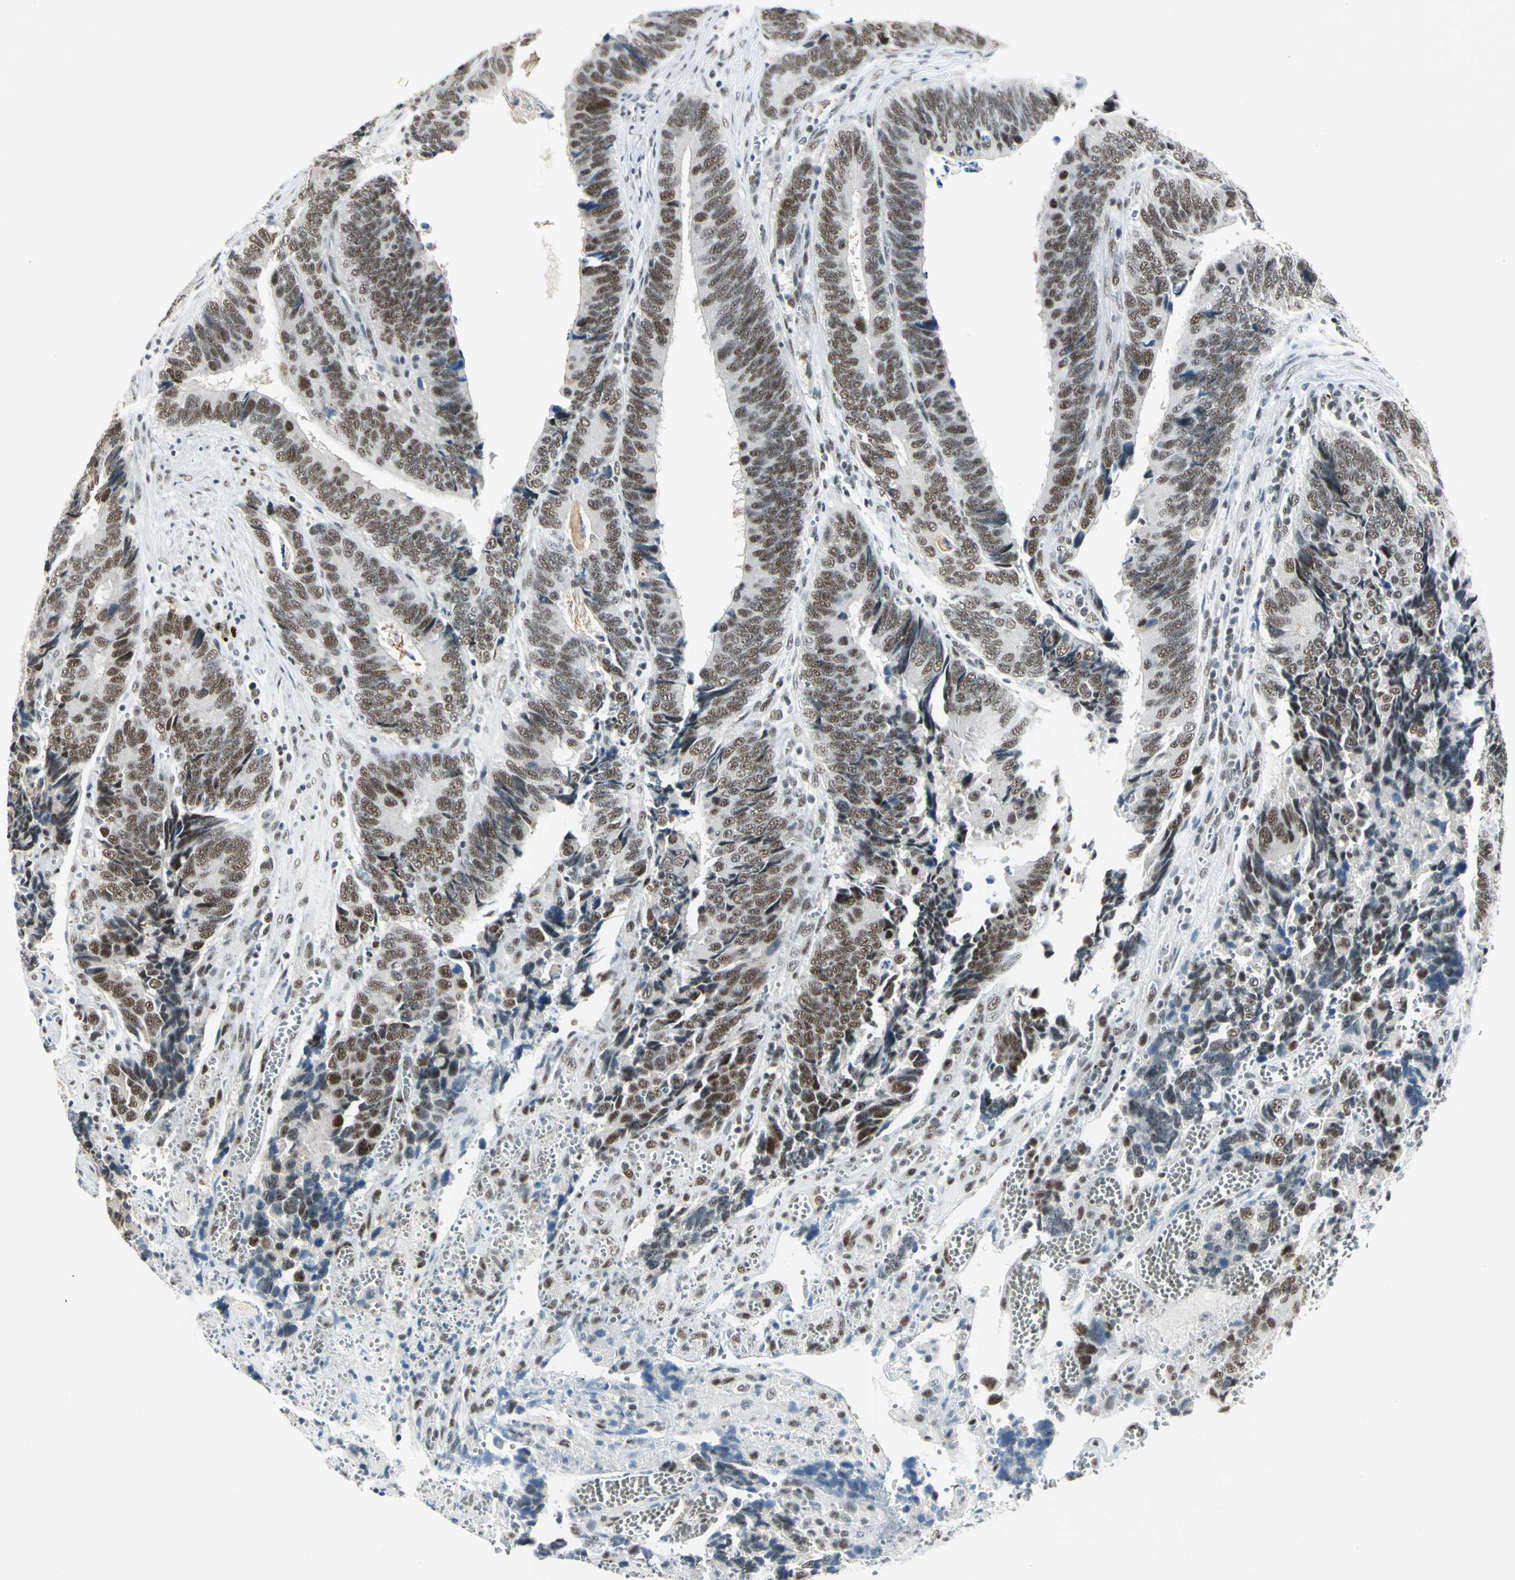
{"staining": {"intensity": "moderate", "quantity": ">75%", "location": "nuclear"}, "tissue": "colorectal cancer", "cell_type": "Tumor cells", "image_type": "cancer", "snomed": [{"axis": "morphology", "description": "Adenocarcinoma, NOS"}, {"axis": "topography", "description": "Colon"}], "caption": "This is a photomicrograph of immunohistochemistry (IHC) staining of colorectal adenocarcinoma, which shows moderate expression in the nuclear of tumor cells.", "gene": "CCNT1", "patient": {"sex": "male", "age": 72}}